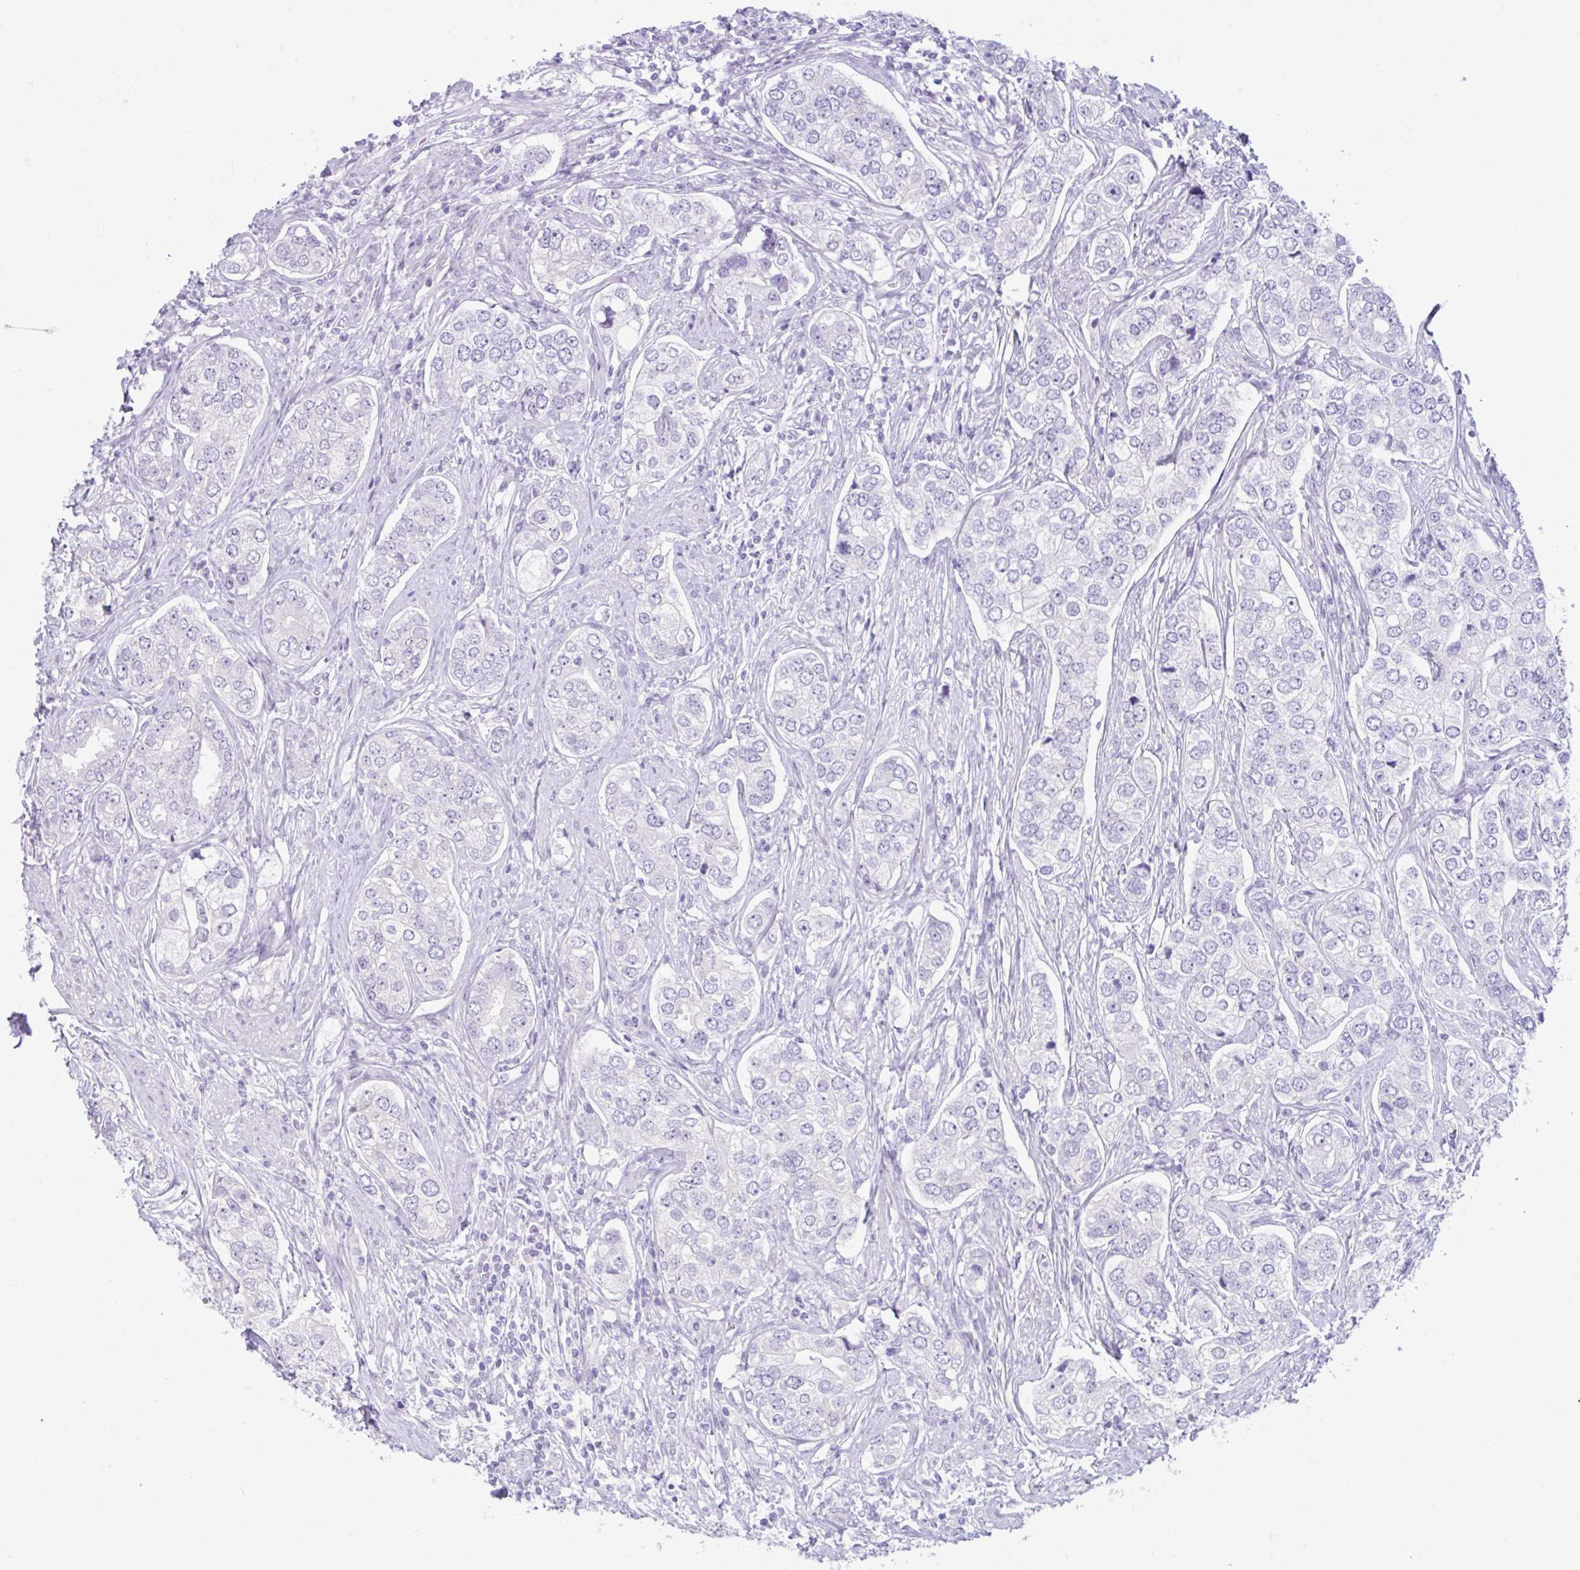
{"staining": {"intensity": "negative", "quantity": "none", "location": "none"}, "tissue": "prostate cancer", "cell_type": "Tumor cells", "image_type": "cancer", "snomed": [{"axis": "morphology", "description": "Adenocarcinoma, High grade"}, {"axis": "topography", "description": "Prostate"}], "caption": "An IHC photomicrograph of prostate high-grade adenocarcinoma is shown. There is no staining in tumor cells of prostate high-grade adenocarcinoma.", "gene": "FAM153A", "patient": {"sex": "male", "age": 60}}